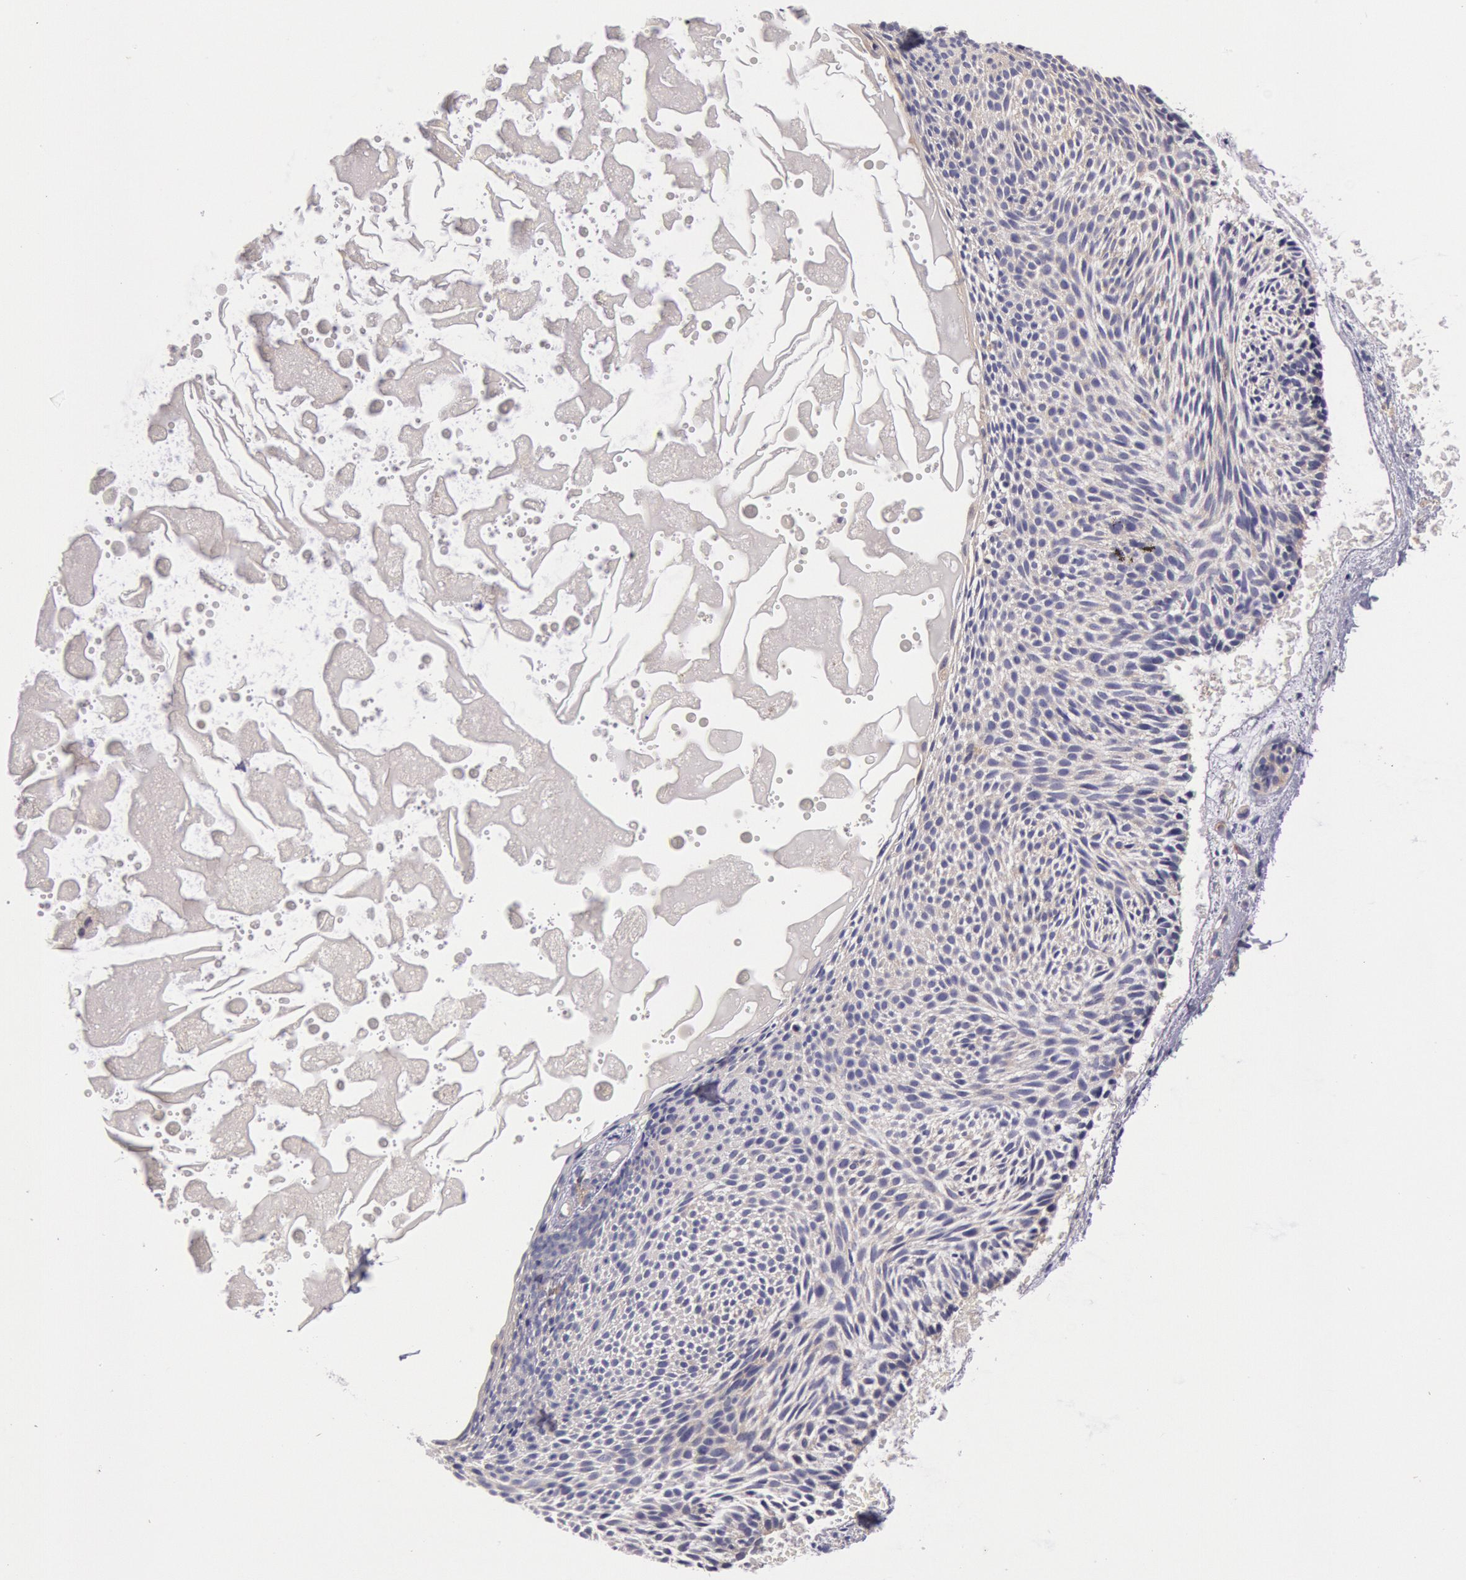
{"staining": {"intensity": "negative", "quantity": "none", "location": "none"}, "tissue": "skin cancer", "cell_type": "Tumor cells", "image_type": "cancer", "snomed": [{"axis": "morphology", "description": "Basal cell carcinoma"}, {"axis": "topography", "description": "Skin"}], "caption": "DAB immunohistochemical staining of human skin cancer displays no significant positivity in tumor cells.", "gene": "MYO5A", "patient": {"sex": "male", "age": 84}}